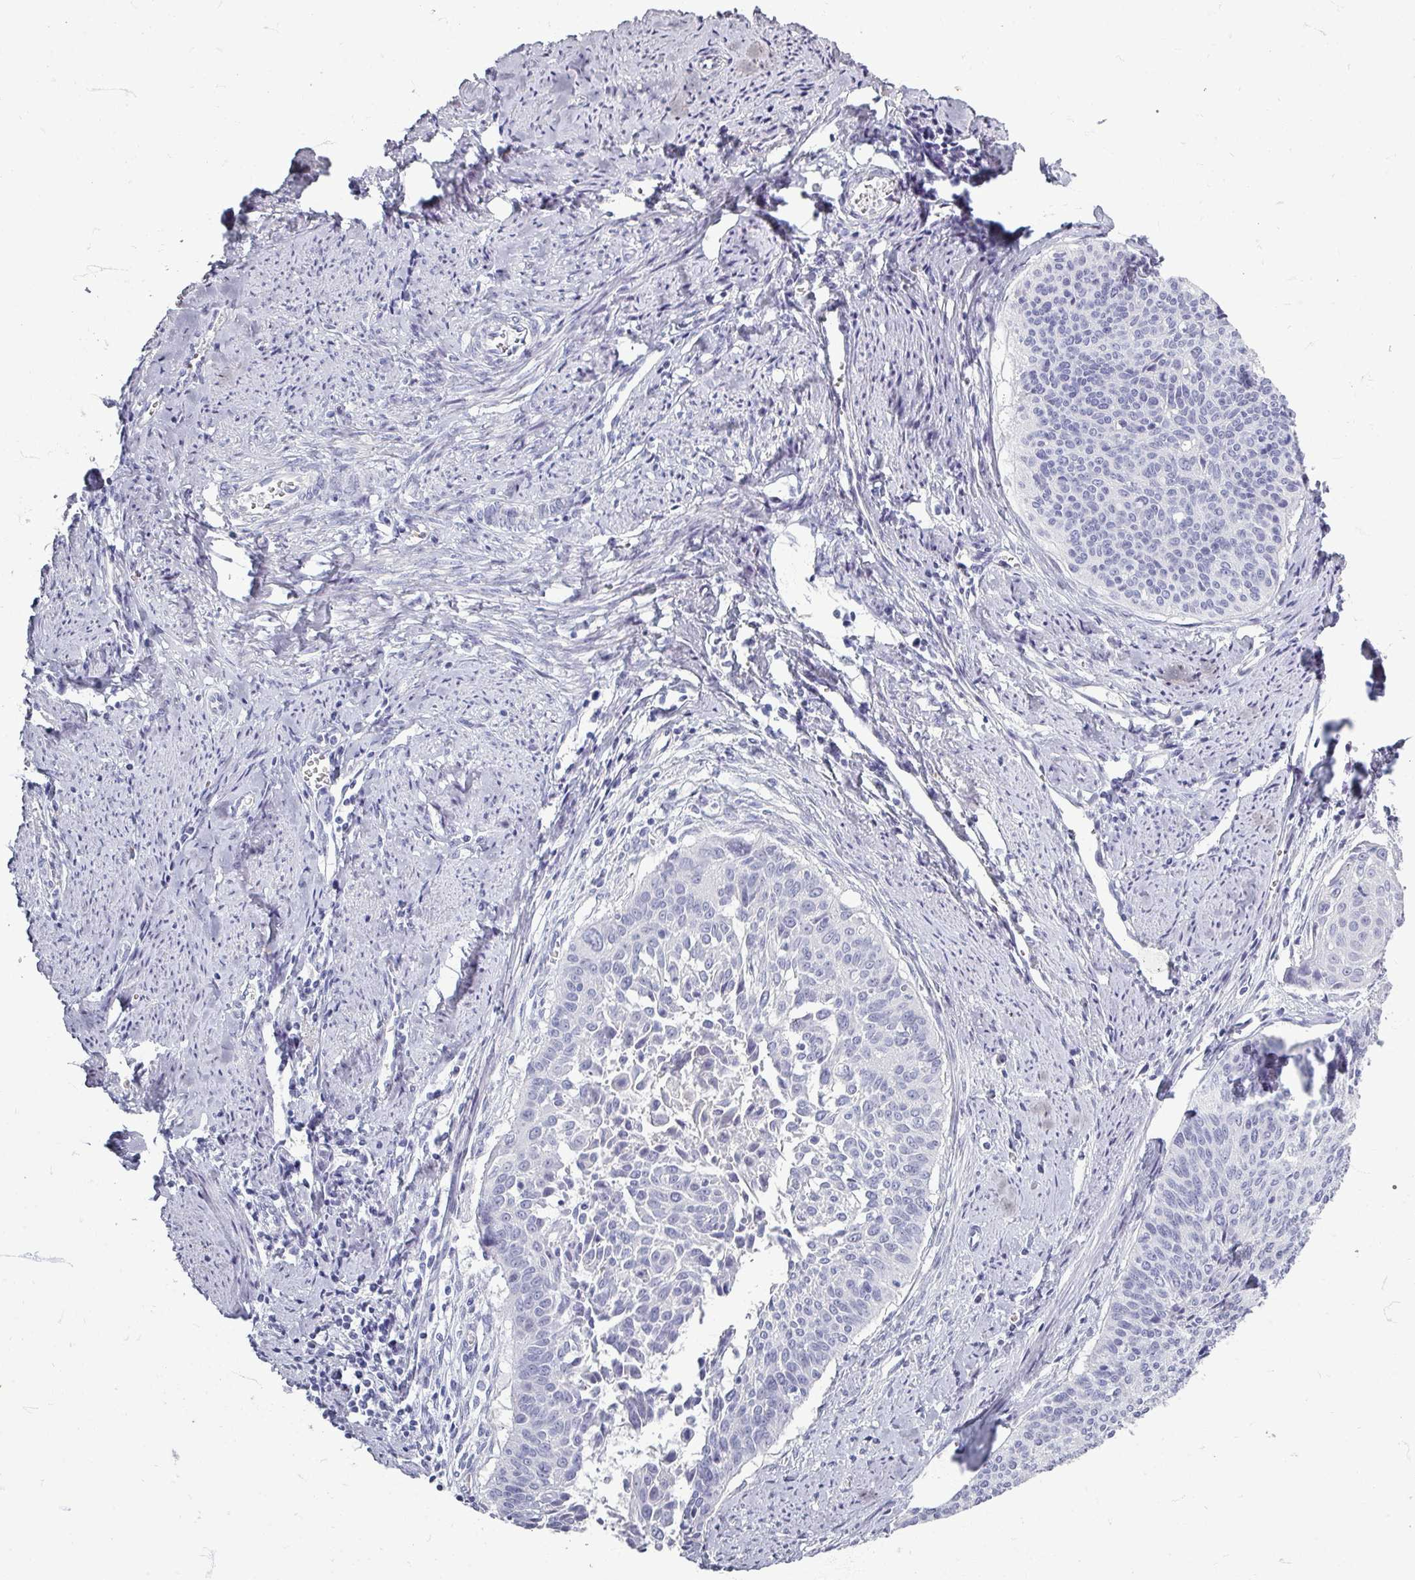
{"staining": {"intensity": "negative", "quantity": "none", "location": "none"}, "tissue": "cervical cancer", "cell_type": "Tumor cells", "image_type": "cancer", "snomed": [{"axis": "morphology", "description": "Squamous cell carcinoma, NOS"}, {"axis": "topography", "description": "Cervix"}], "caption": "This photomicrograph is of squamous cell carcinoma (cervical) stained with immunohistochemistry to label a protein in brown with the nuclei are counter-stained blue. There is no staining in tumor cells.", "gene": "ZNF878", "patient": {"sex": "female", "age": 55}}